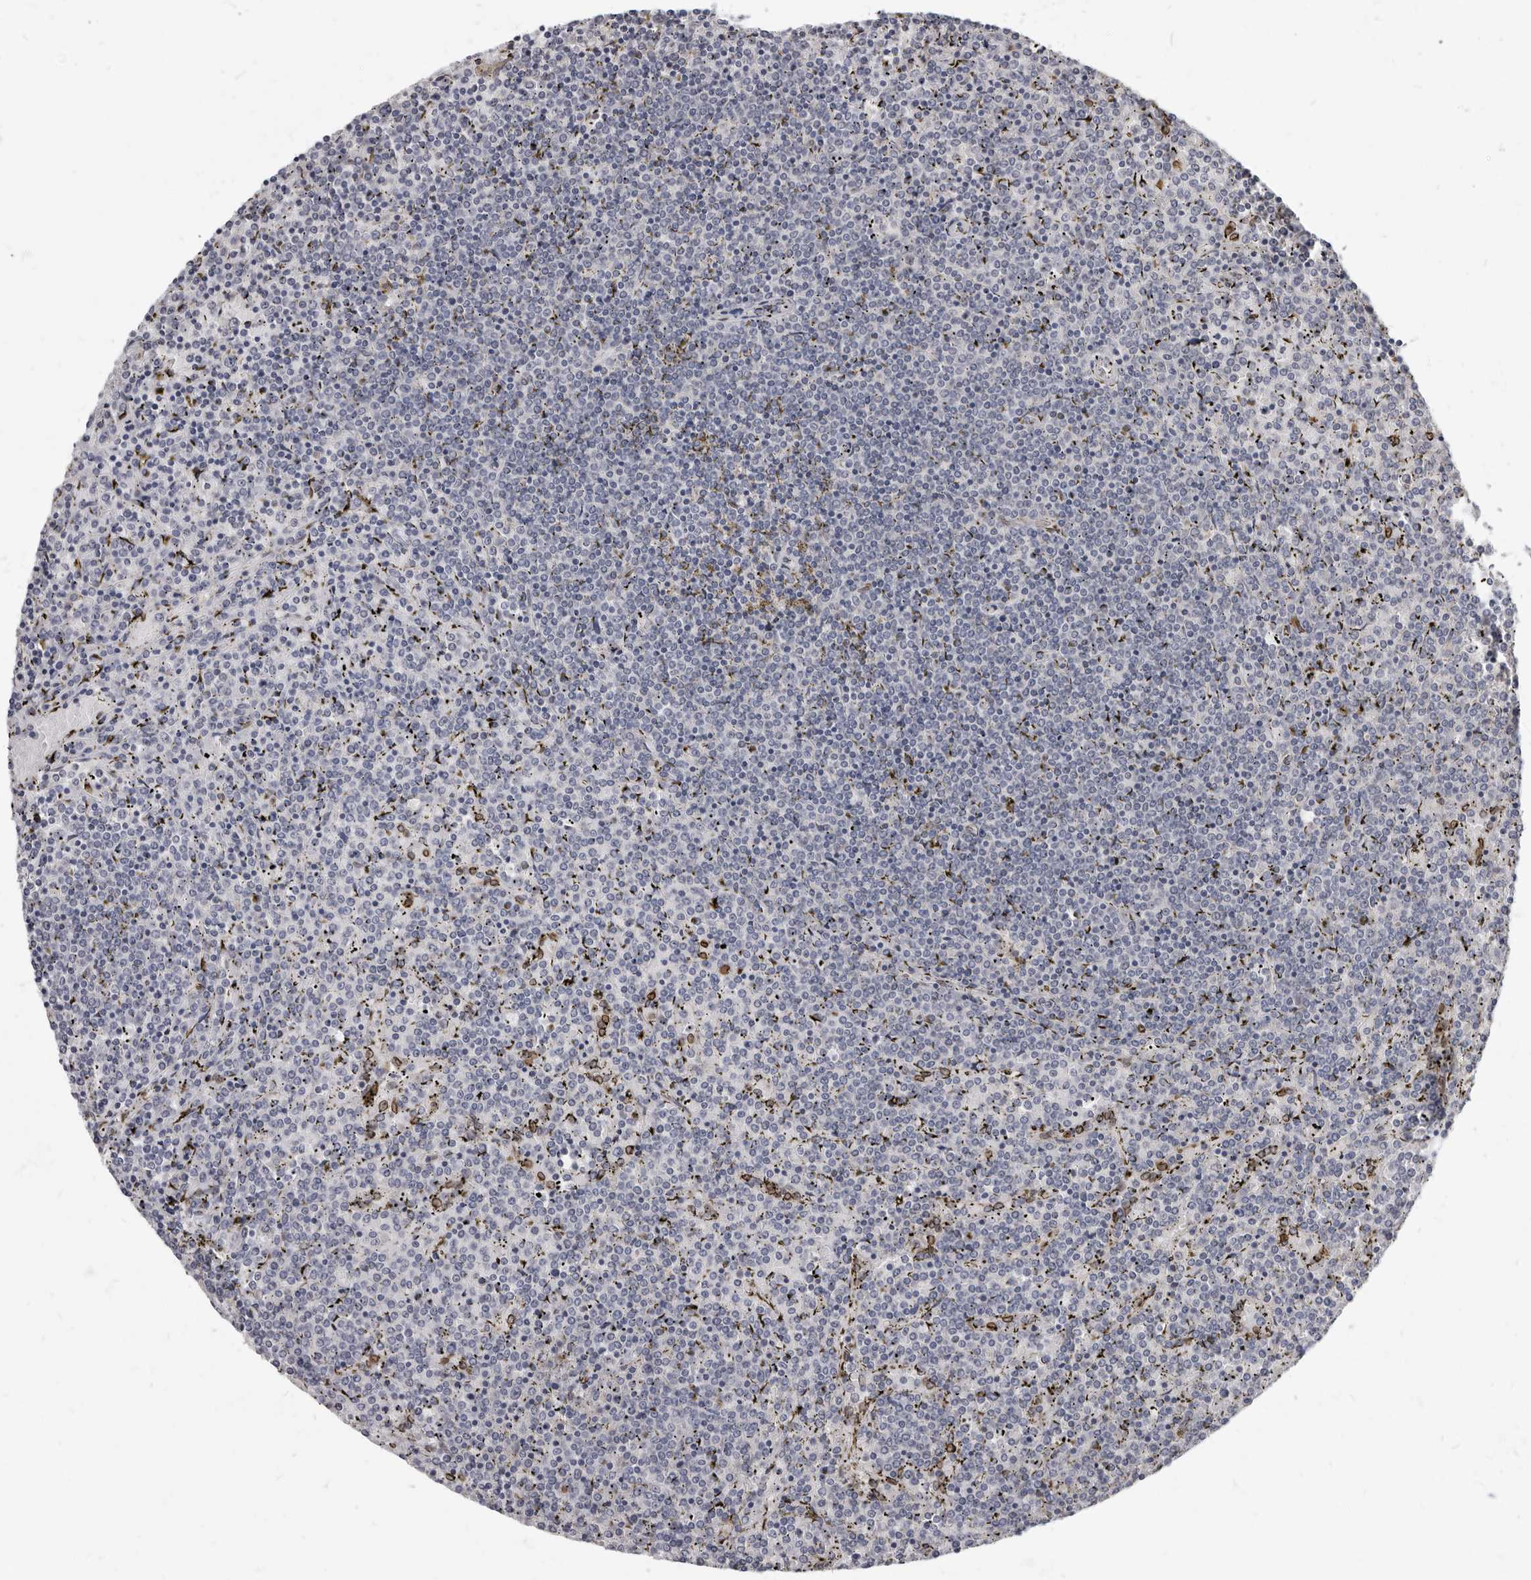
{"staining": {"intensity": "negative", "quantity": "none", "location": "none"}, "tissue": "lymphoma", "cell_type": "Tumor cells", "image_type": "cancer", "snomed": [{"axis": "morphology", "description": "Malignant lymphoma, non-Hodgkin's type, Low grade"}, {"axis": "topography", "description": "Spleen"}], "caption": "A high-resolution histopathology image shows IHC staining of low-grade malignant lymphoma, non-Hodgkin's type, which reveals no significant expression in tumor cells. Brightfield microscopy of IHC stained with DAB (3,3'-diaminobenzidine) (brown) and hematoxylin (blue), captured at high magnification.", "gene": "MRGPRF", "patient": {"sex": "female", "age": 19}}